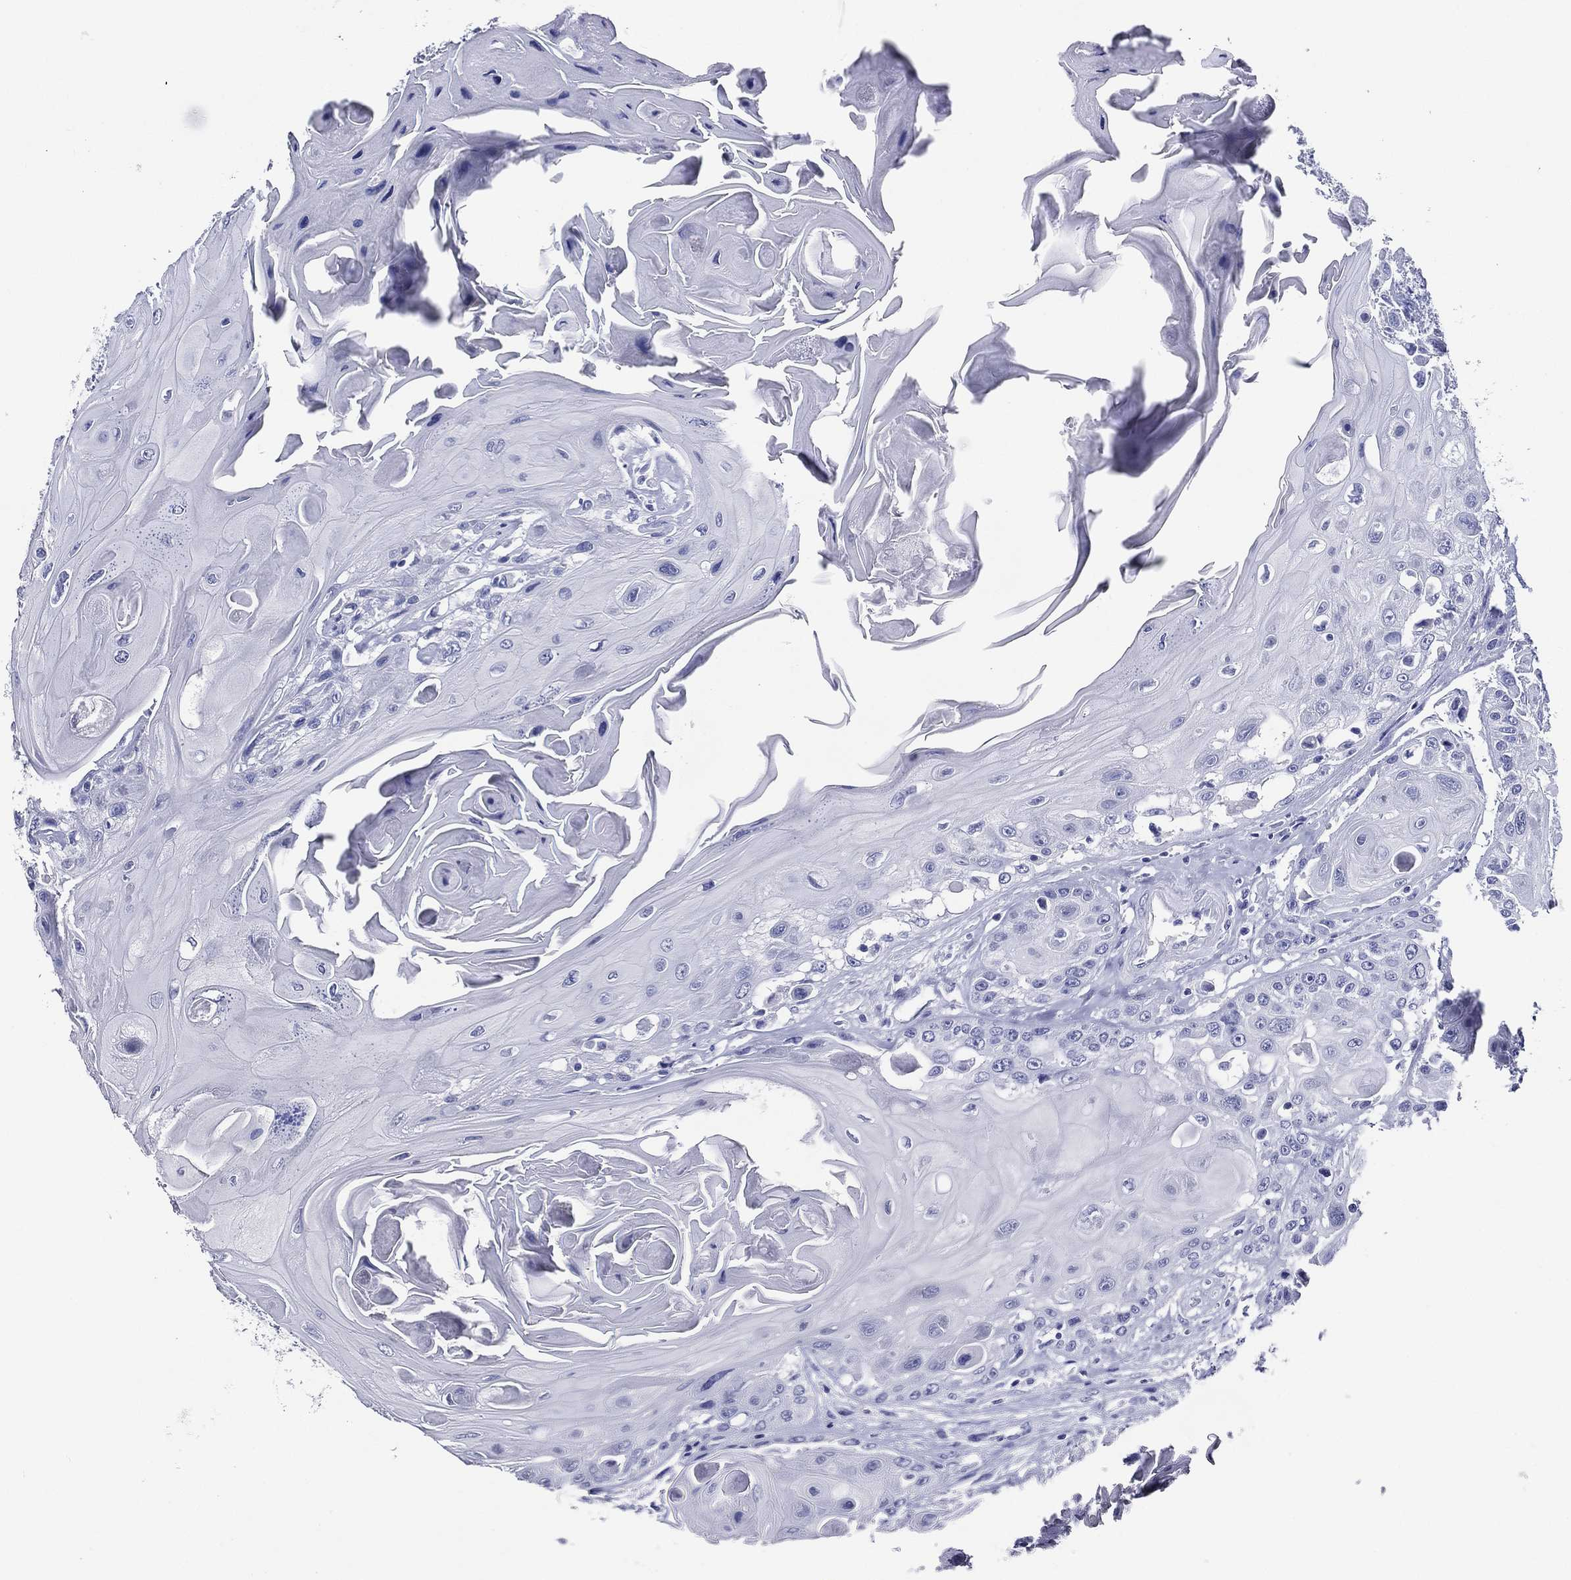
{"staining": {"intensity": "negative", "quantity": "none", "location": "none"}, "tissue": "head and neck cancer", "cell_type": "Tumor cells", "image_type": "cancer", "snomed": [{"axis": "morphology", "description": "Squamous cell carcinoma, NOS"}, {"axis": "topography", "description": "Head-Neck"}], "caption": "Tumor cells show no significant staining in head and neck cancer.", "gene": "ACE2", "patient": {"sex": "female", "age": 59}}